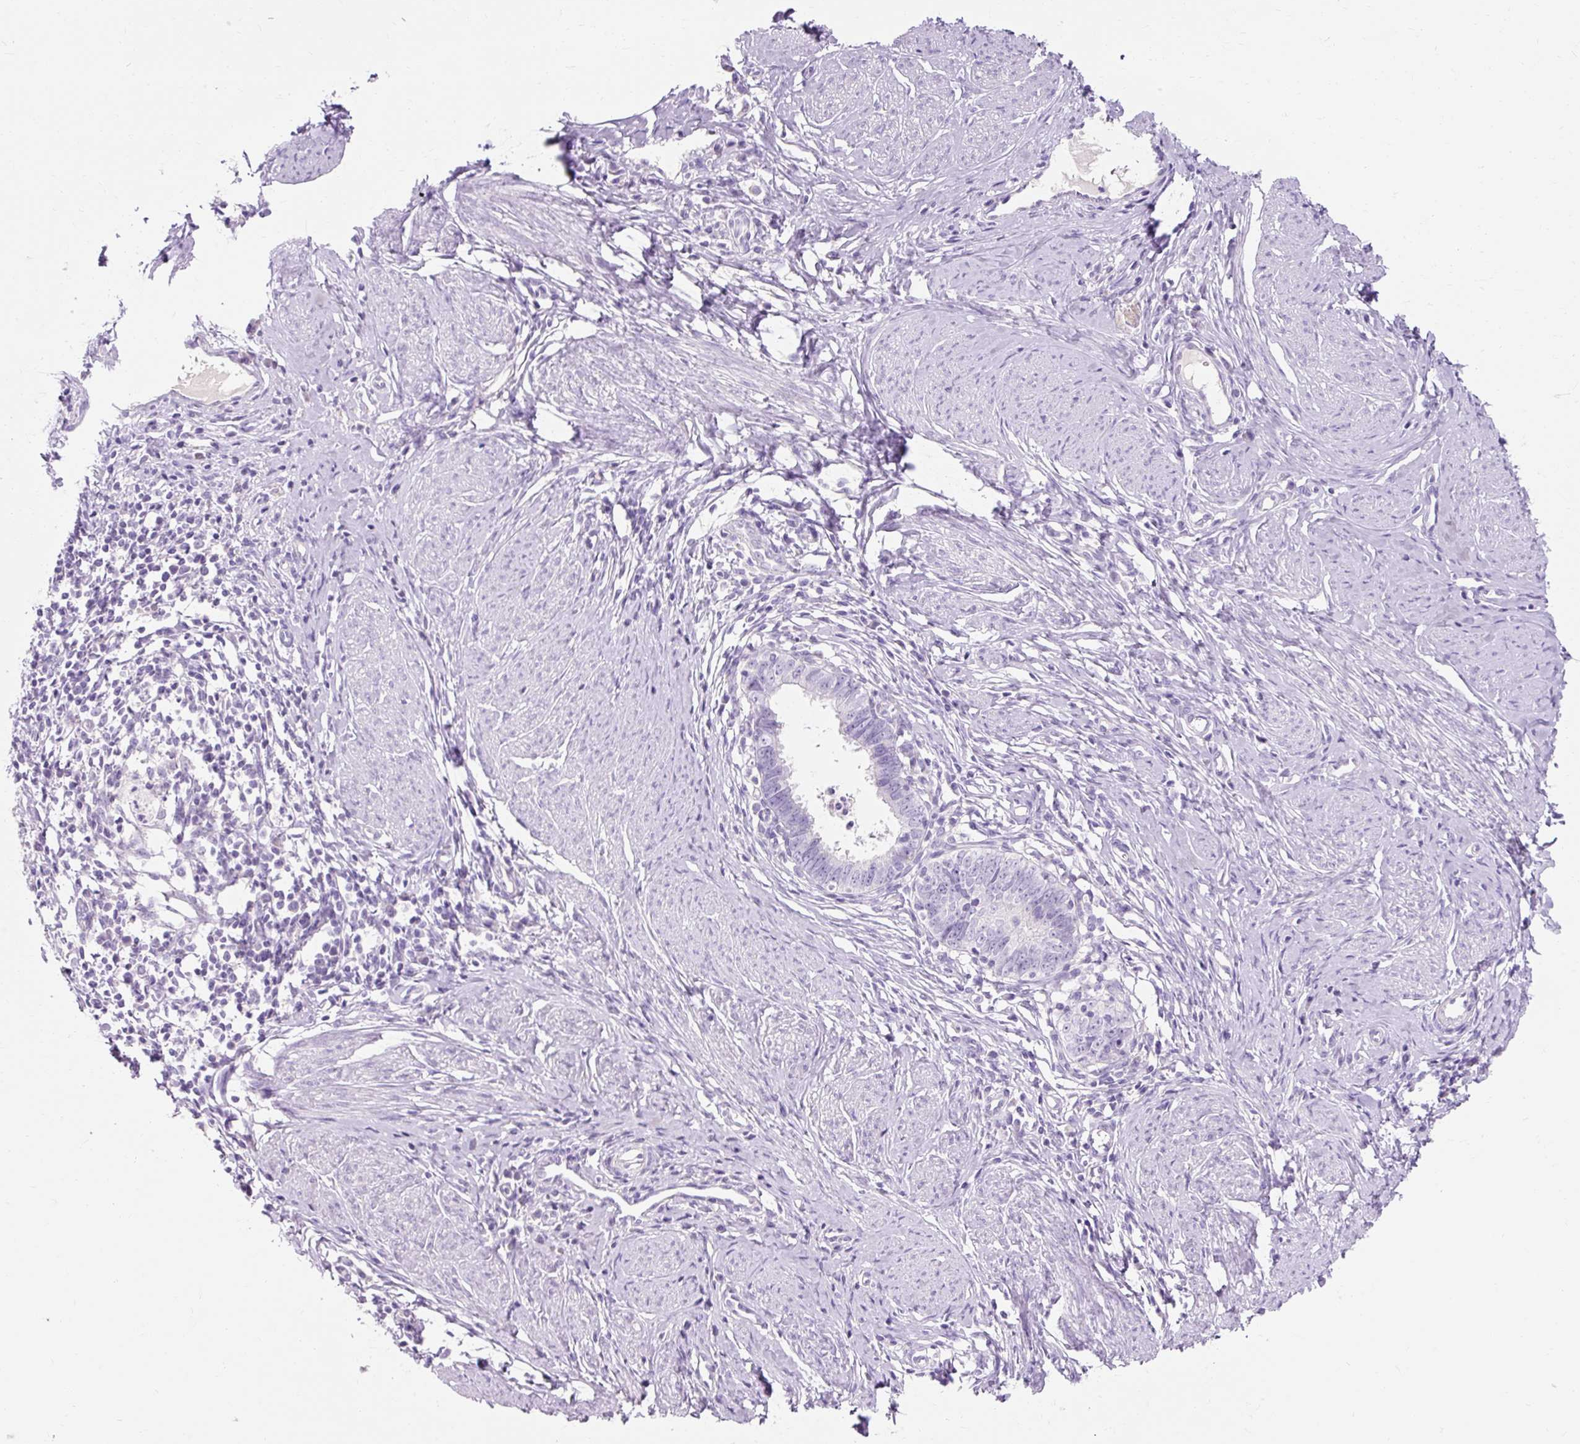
{"staining": {"intensity": "negative", "quantity": "none", "location": "none"}, "tissue": "cervical cancer", "cell_type": "Tumor cells", "image_type": "cancer", "snomed": [{"axis": "morphology", "description": "Adenocarcinoma, NOS"}, {"axis": "topography", "description": "Cervix"}], "caption": "Immunohistochemistry (IHC) image of neoplastic tissue: human cervical adenocarcinoma stained with DAB demonstrates no significant protein staining in tumor cells.", "gene": "TMEM213", "patient": {"sex": "female", "age": 36}}